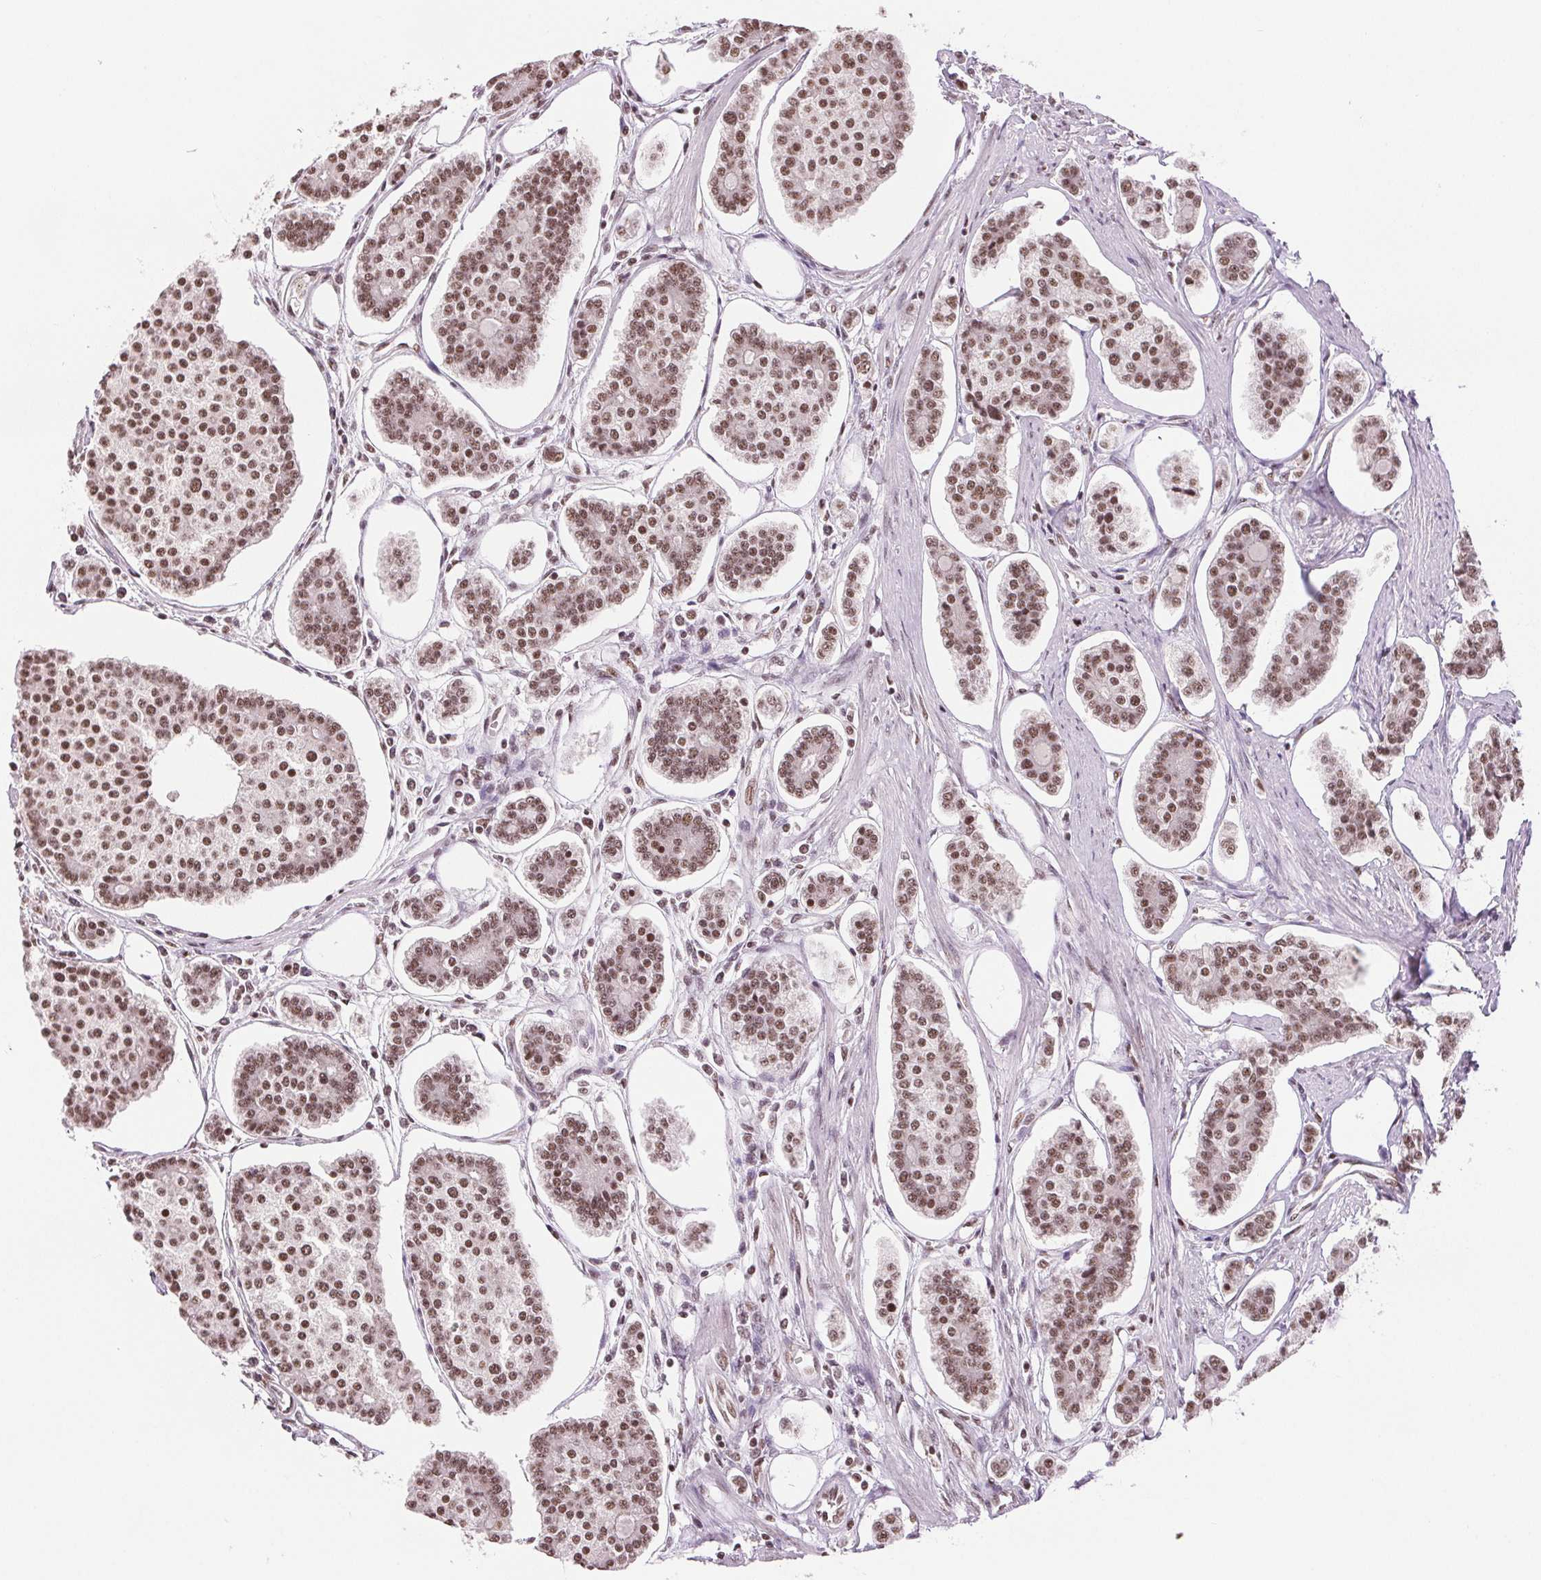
{"staining": {"intensity": "moderate", "quantity": ">75%", "location": "nuclear"}, "tissue": "carcinoid", "cell_type": "Tumor cells", "image_type": "cancer", "snomed": [{"axis": "morphology", "description": "Carcinoid, malignant, NOS"}, {"axis": "topography", "description": "Small intestine"}], "caption": "A medium amount of moderate nuclear positivity is appreciated in about >75% of tumor cells in carcinoid tissue. (DAB = brown stain, brightfield microscopy at high magnification).", "gene": "IK", "patient": {"sex": "female", "age": 65}}